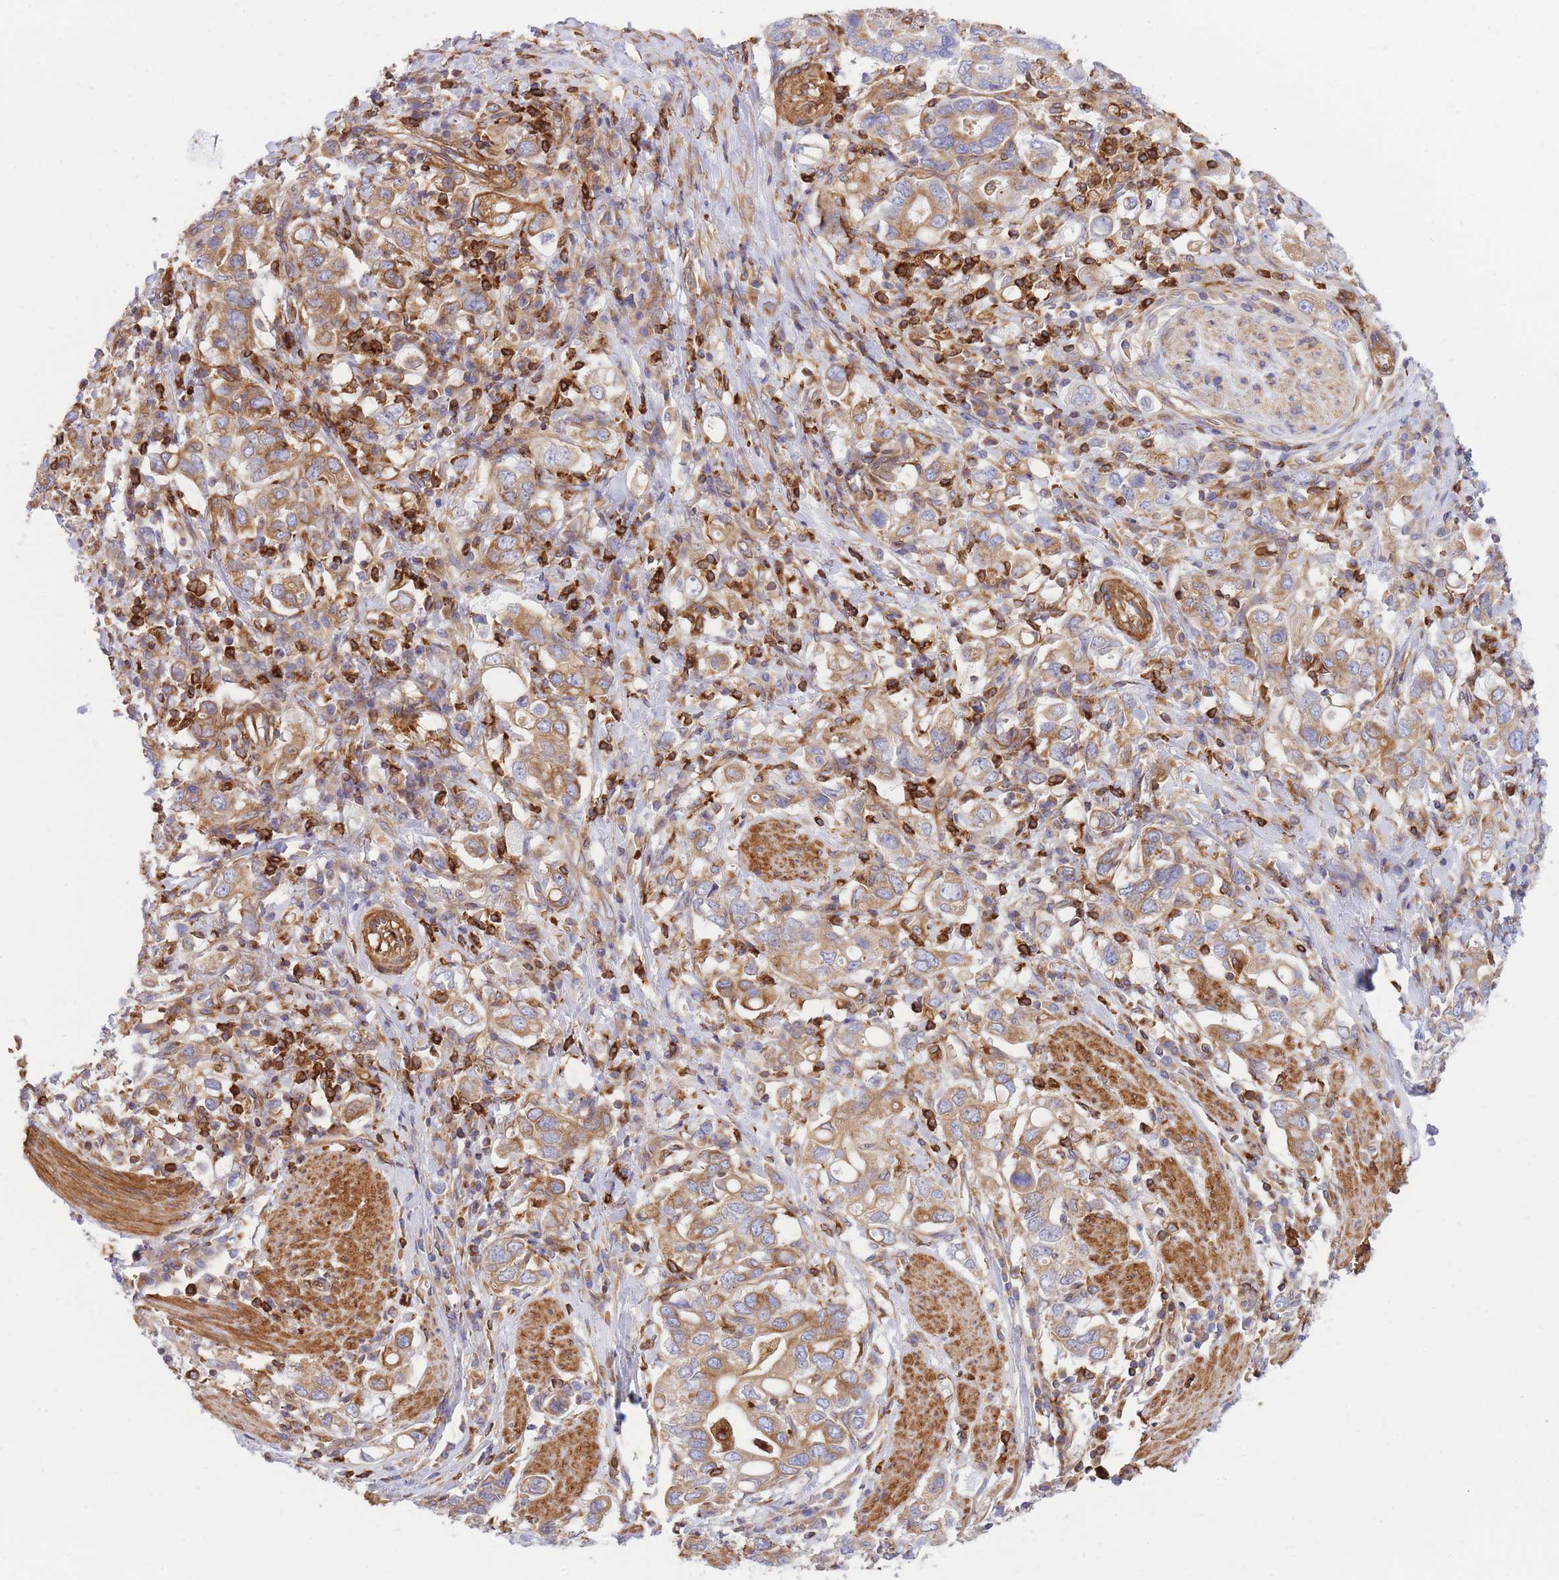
{"staining": {"intensity": "moderate", "quantity": ">75%", "location": "cytoplasmic/membranous"}, "tissue": "stomach cancer", "cell_type": "Tumor cells", "image_type": "cancer", "snomed": [{"axis": "morphology", "description": "Adenocarcinoma, NOS"}, {"axis": "topography", "description": "Stomach, upper"}, {"axis": "topography", "description": "Stomach"}], "caption": "Human stomach cancer (adenocarcinoma) stained with a brown dye demonstrates moderate cytoplasmic/membranous positive staining in approximately >75% of tumor cells.", "gene": "REM1", "patient": {"sex": "male", "age": 62}}